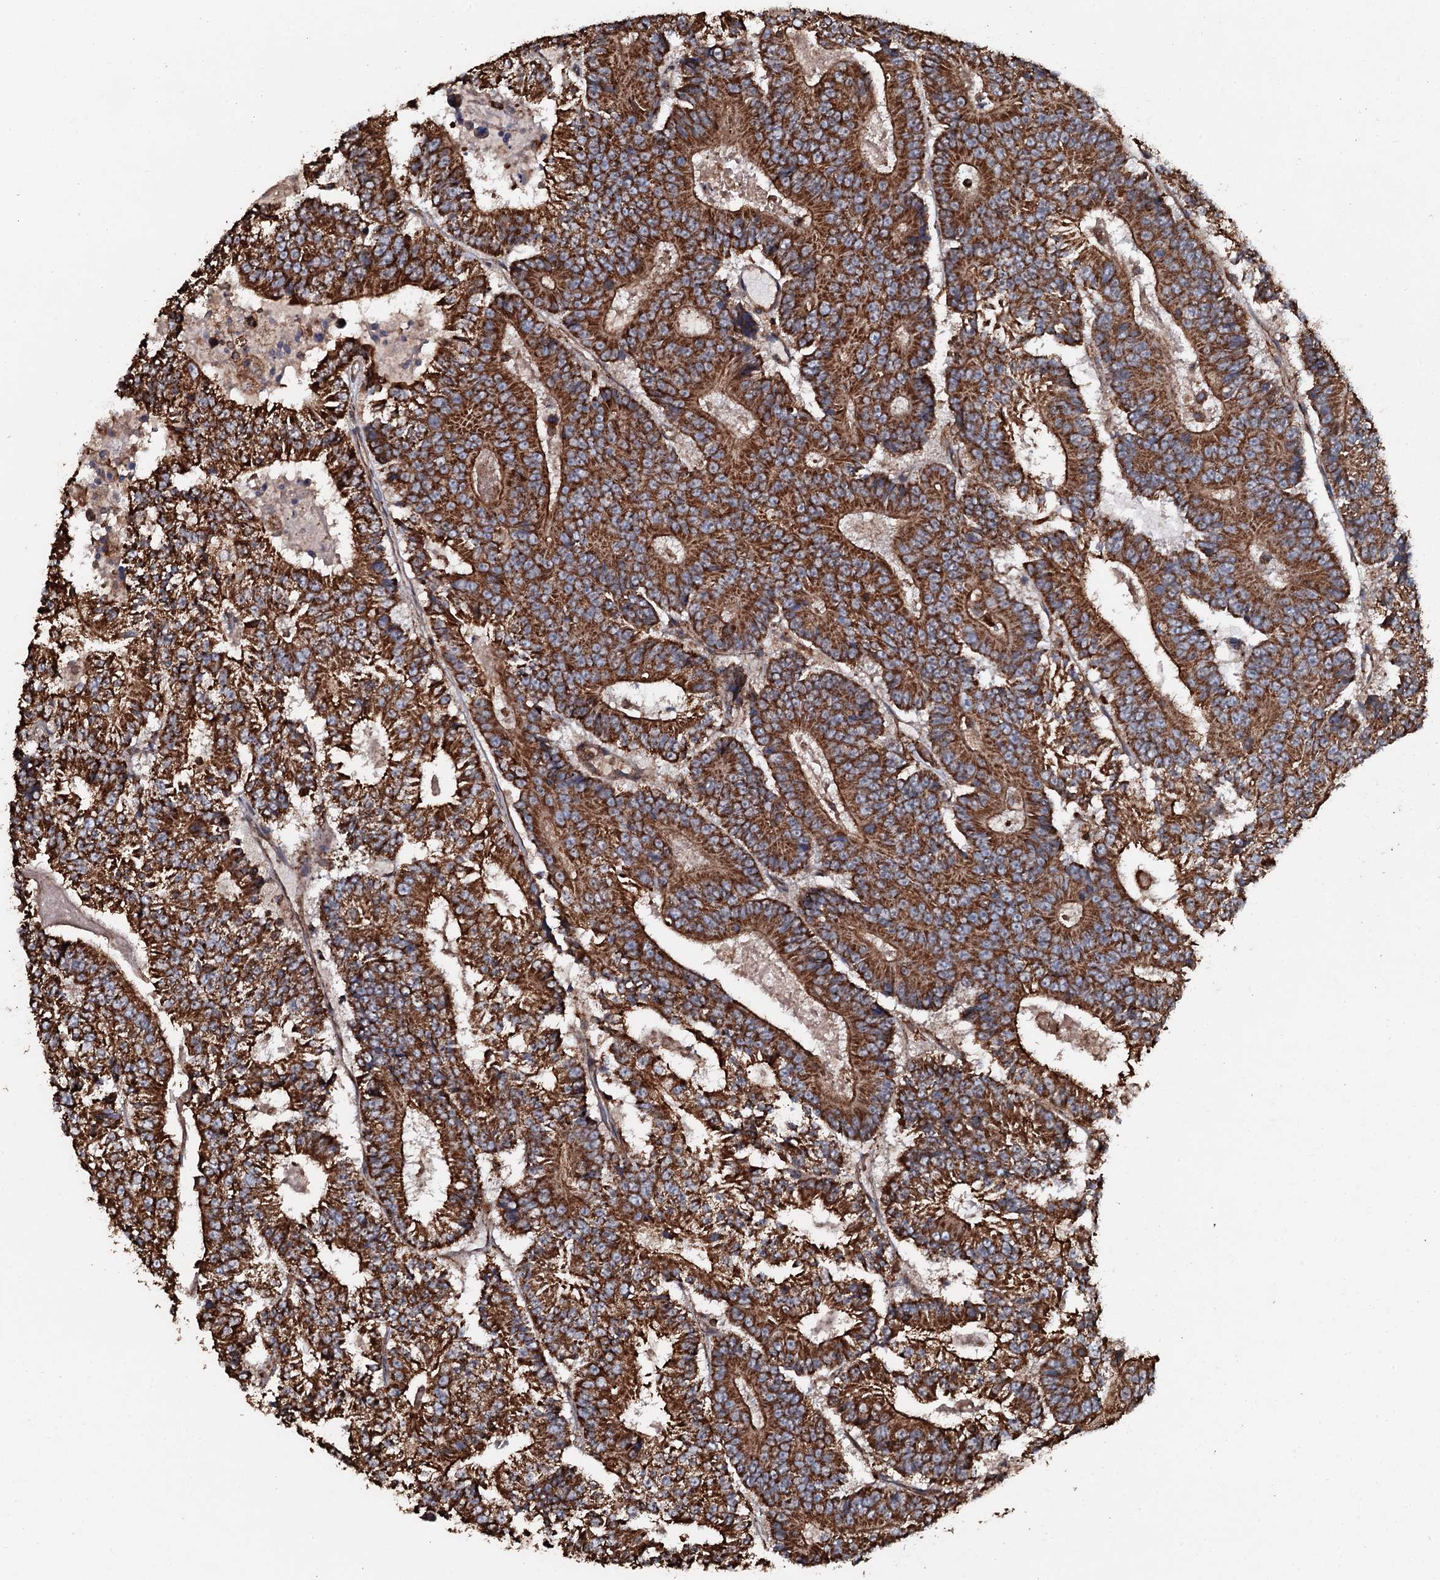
{"staining": {"intensity": "strong", "quantity": ">75%", "location": "cytoplasmic/membranous"}, "tissue": "colorectal cancer", "cell_type": "Tumor cells", "image_type": "cancer", "snomed": [{"axis": "morphology", "description": "Adenocarcinoma, NOS"}, {"axis": "topography", "description": "Colon"}], "caption": "This histopathology image reveals colorectal cancer (adenocarcinoma) stained with IHC to label a protein in brown. The cytoplasmic/membranous of tumor cells show strong positivity for the protein. Nuclei are counter-stained blue.", "gene": "VWA8", "patient": {"sex": "male", "age": 83}}